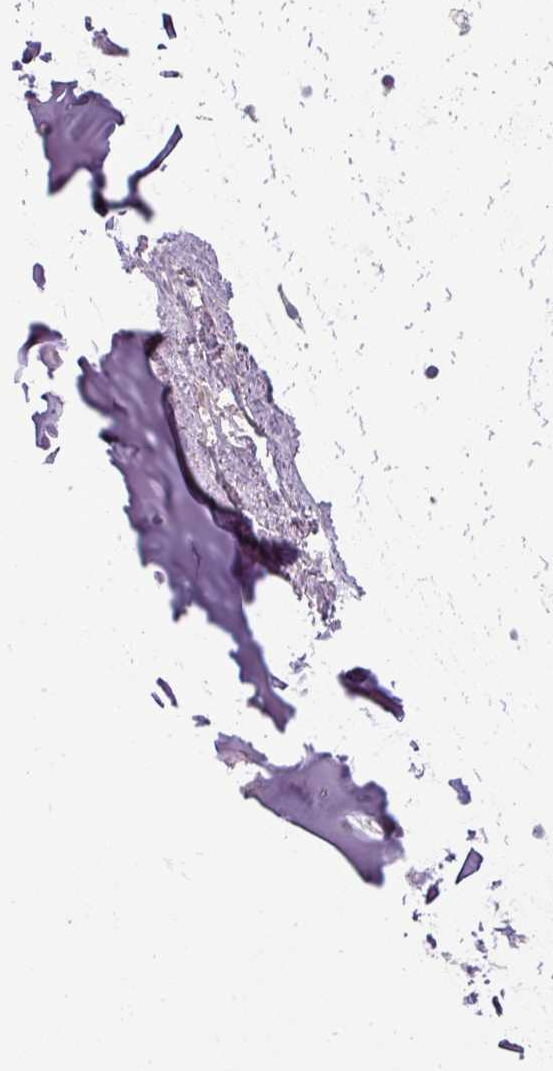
{"staining": {"intensity": "negative", "quantity": "none", "location": "none"}, "tissue": "soft tissue", "cell_type": "Chondrocytes", "image_type": "normal", "snomed": [{"axis": "morphology", "description": "Normal tissue, NOS"}, {"axis": "topography", "description": "Lymph node"}, {"axis": "topography", "description": "Cartilage tissue"}, {"axis": "topography", "description": "Bronchus"}], "caption": "High power microscopy photomicrograph of an immunohistochemistry image of unremarkable soft tissue, revealing no significant expression in chondrocytes. Brightfield microscopy of immunohistochemistry (IHC) stained with DAB (brown) and hematoxylin (blue), captured at high magnification.", "gene": "SLC16A9", "patient": {"sex": "female", "age": 70}}